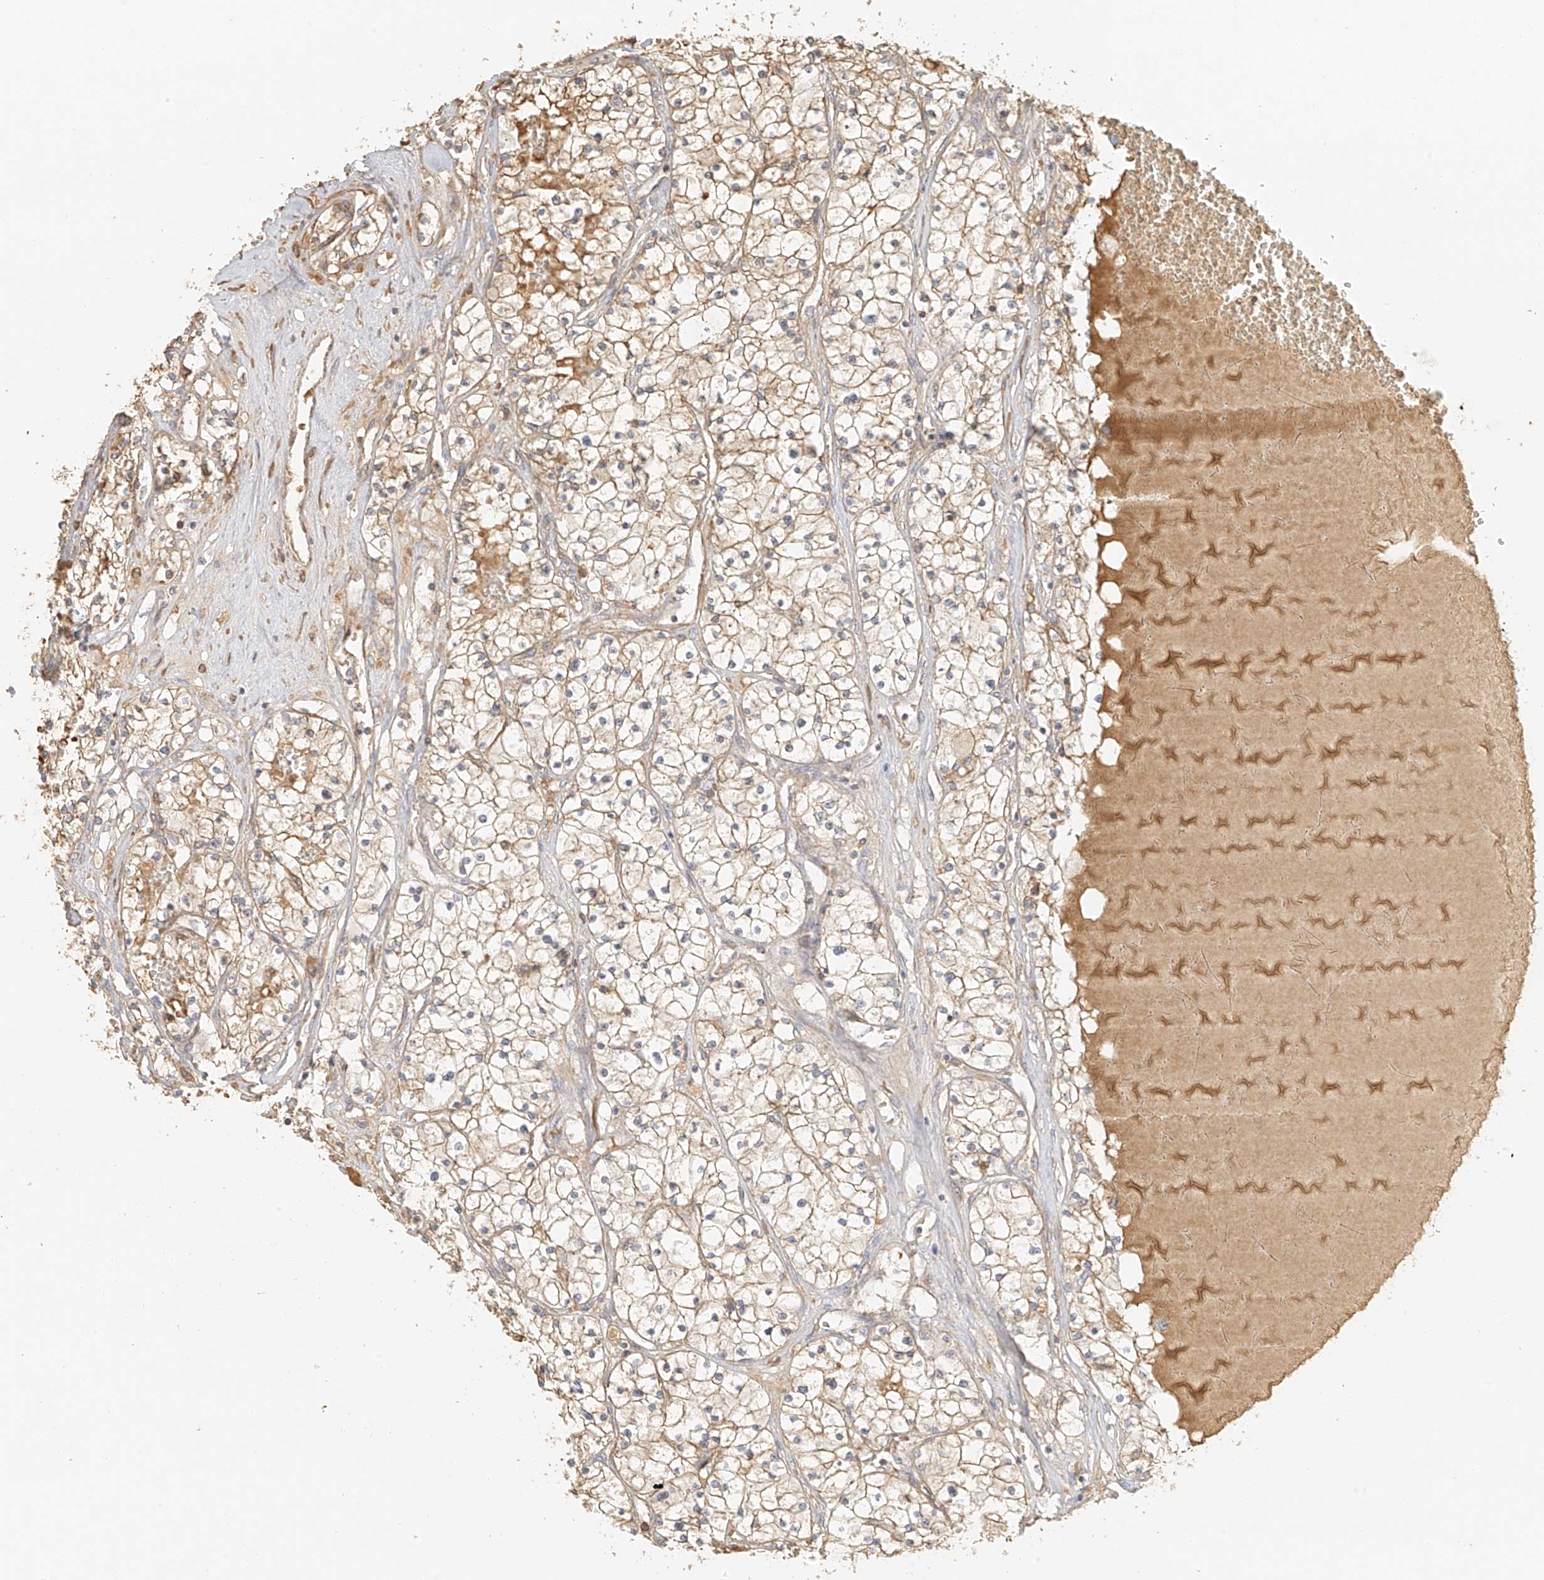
{"staining": {"intensity": "weak", "quantity": ">75%", "location": "cytoplasmic/membranous"}, "tissue": "renal cancer", "cell_type": "Tumor cells", "image_type": "cancer", "snomed": [{"axis": "morphology", "description": "Normal tissue, NOS"}, {"axis": "morphology", "description": "Adenocarcinoma, NOS"}, {"axis": "topography", "description": "Kidney"}], "caption": "IHC histopathology image of neoplastic tissue: renal adenocarcinoma stained using immunohistochemistry reveals low levels of weak protein expression localized specifically in the cytoplasmic/membranous of tumor cells, appearing as a cytoplasmic/membranous brown color.", "gene": "UPK1B", "patient": {"sex": "male", "age": 68}}